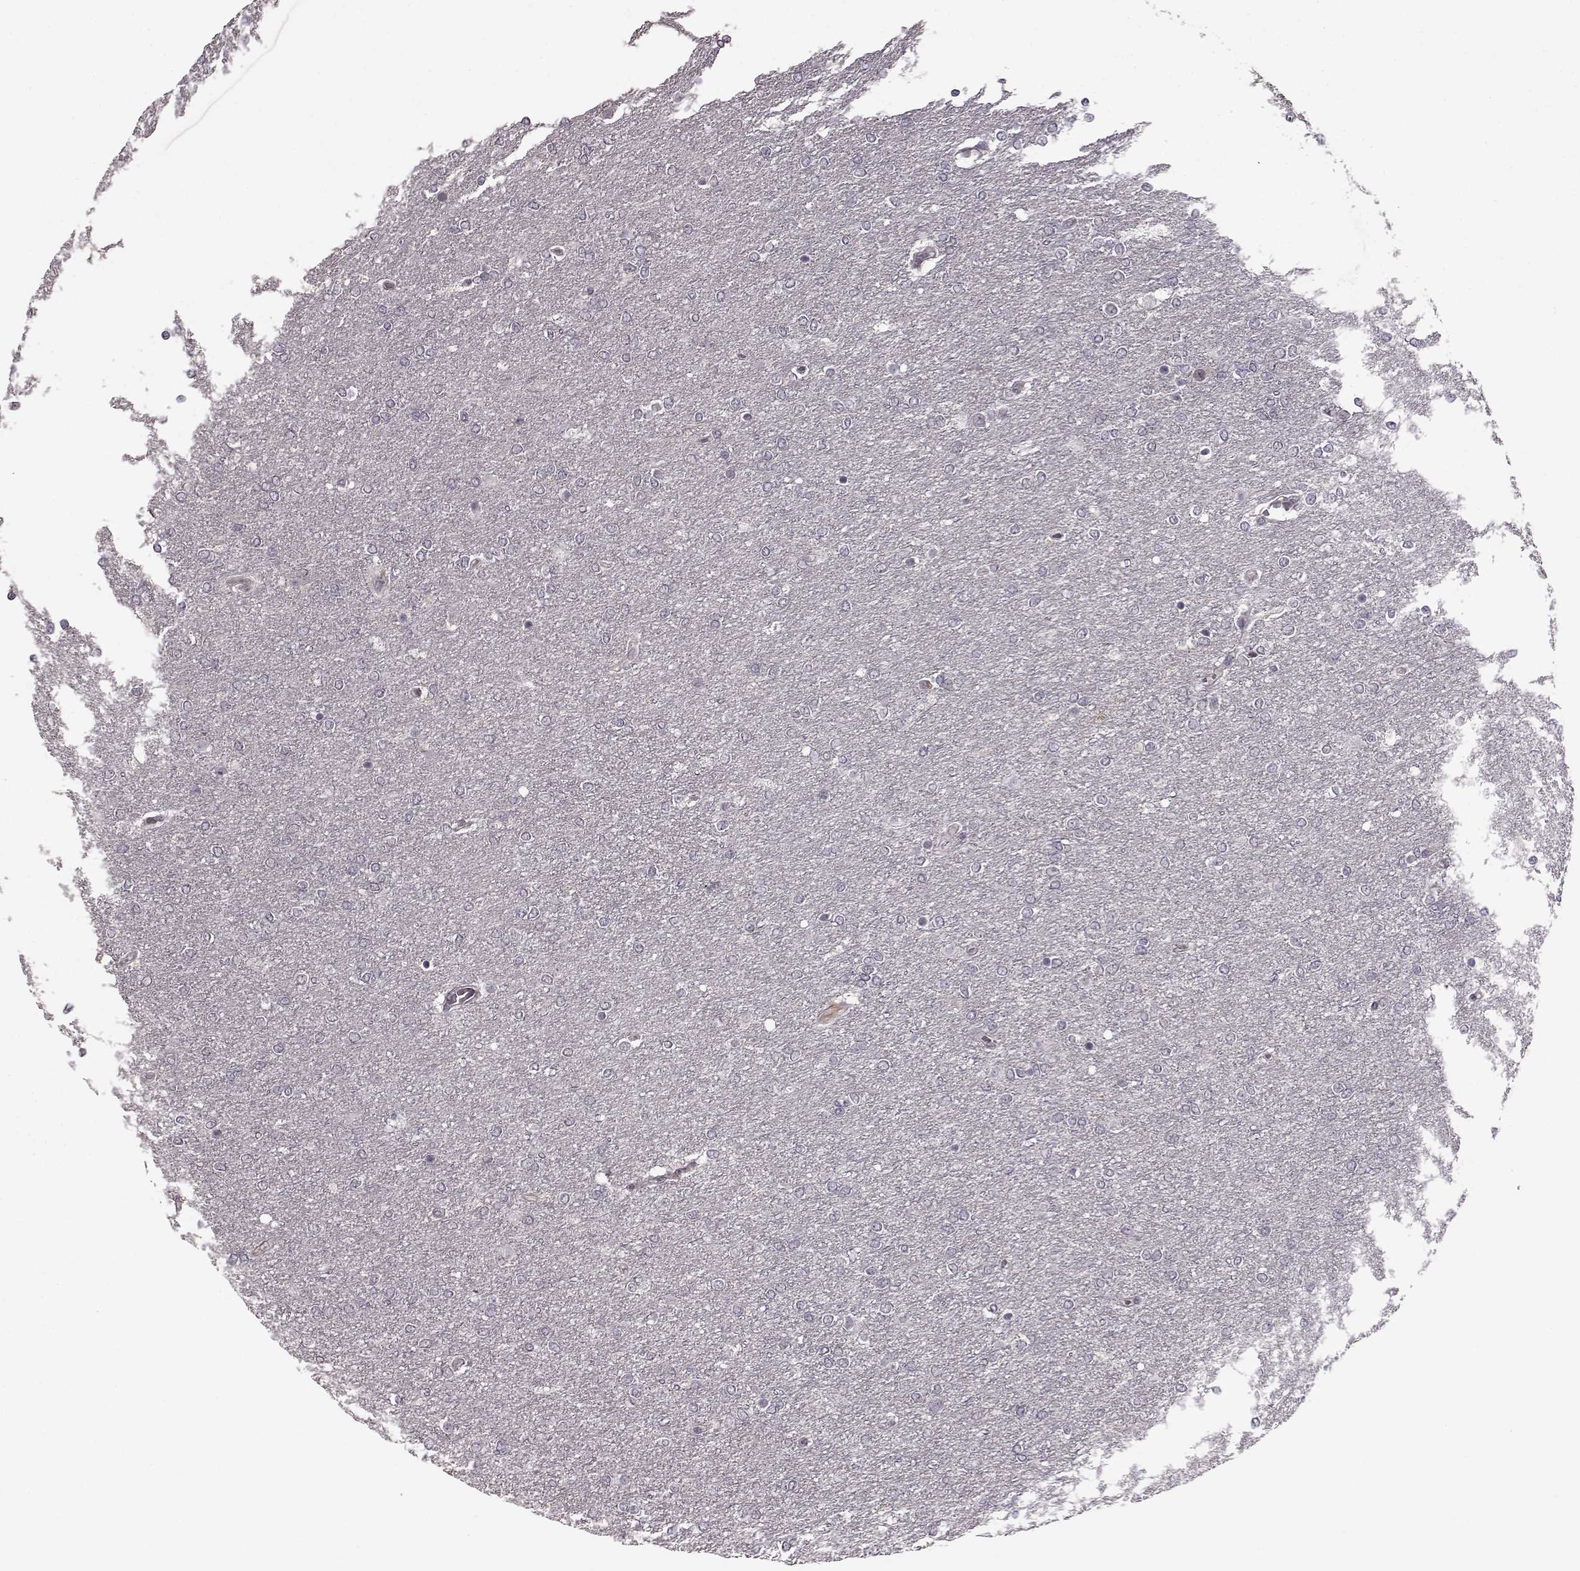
{"staining": {"intensity": "negative", "quantity": "none", "location": "none"}, "tissue": "glioma", "cell_type": "Tumor cells", "image_type": "cancer", "snomed": [{"axis": "morphology", "description": "Glioma, malignant, High grade"}, {"axis": "topography", "description": "Brain"}], "caption": "DAB (3,3'-diaminobenzidine) immunohistochemical staining of human glioma exhibits no significant positivity in tumor cells.", "gene": "SLAIN2", "patient": {"sex": "female", "age": 61}}